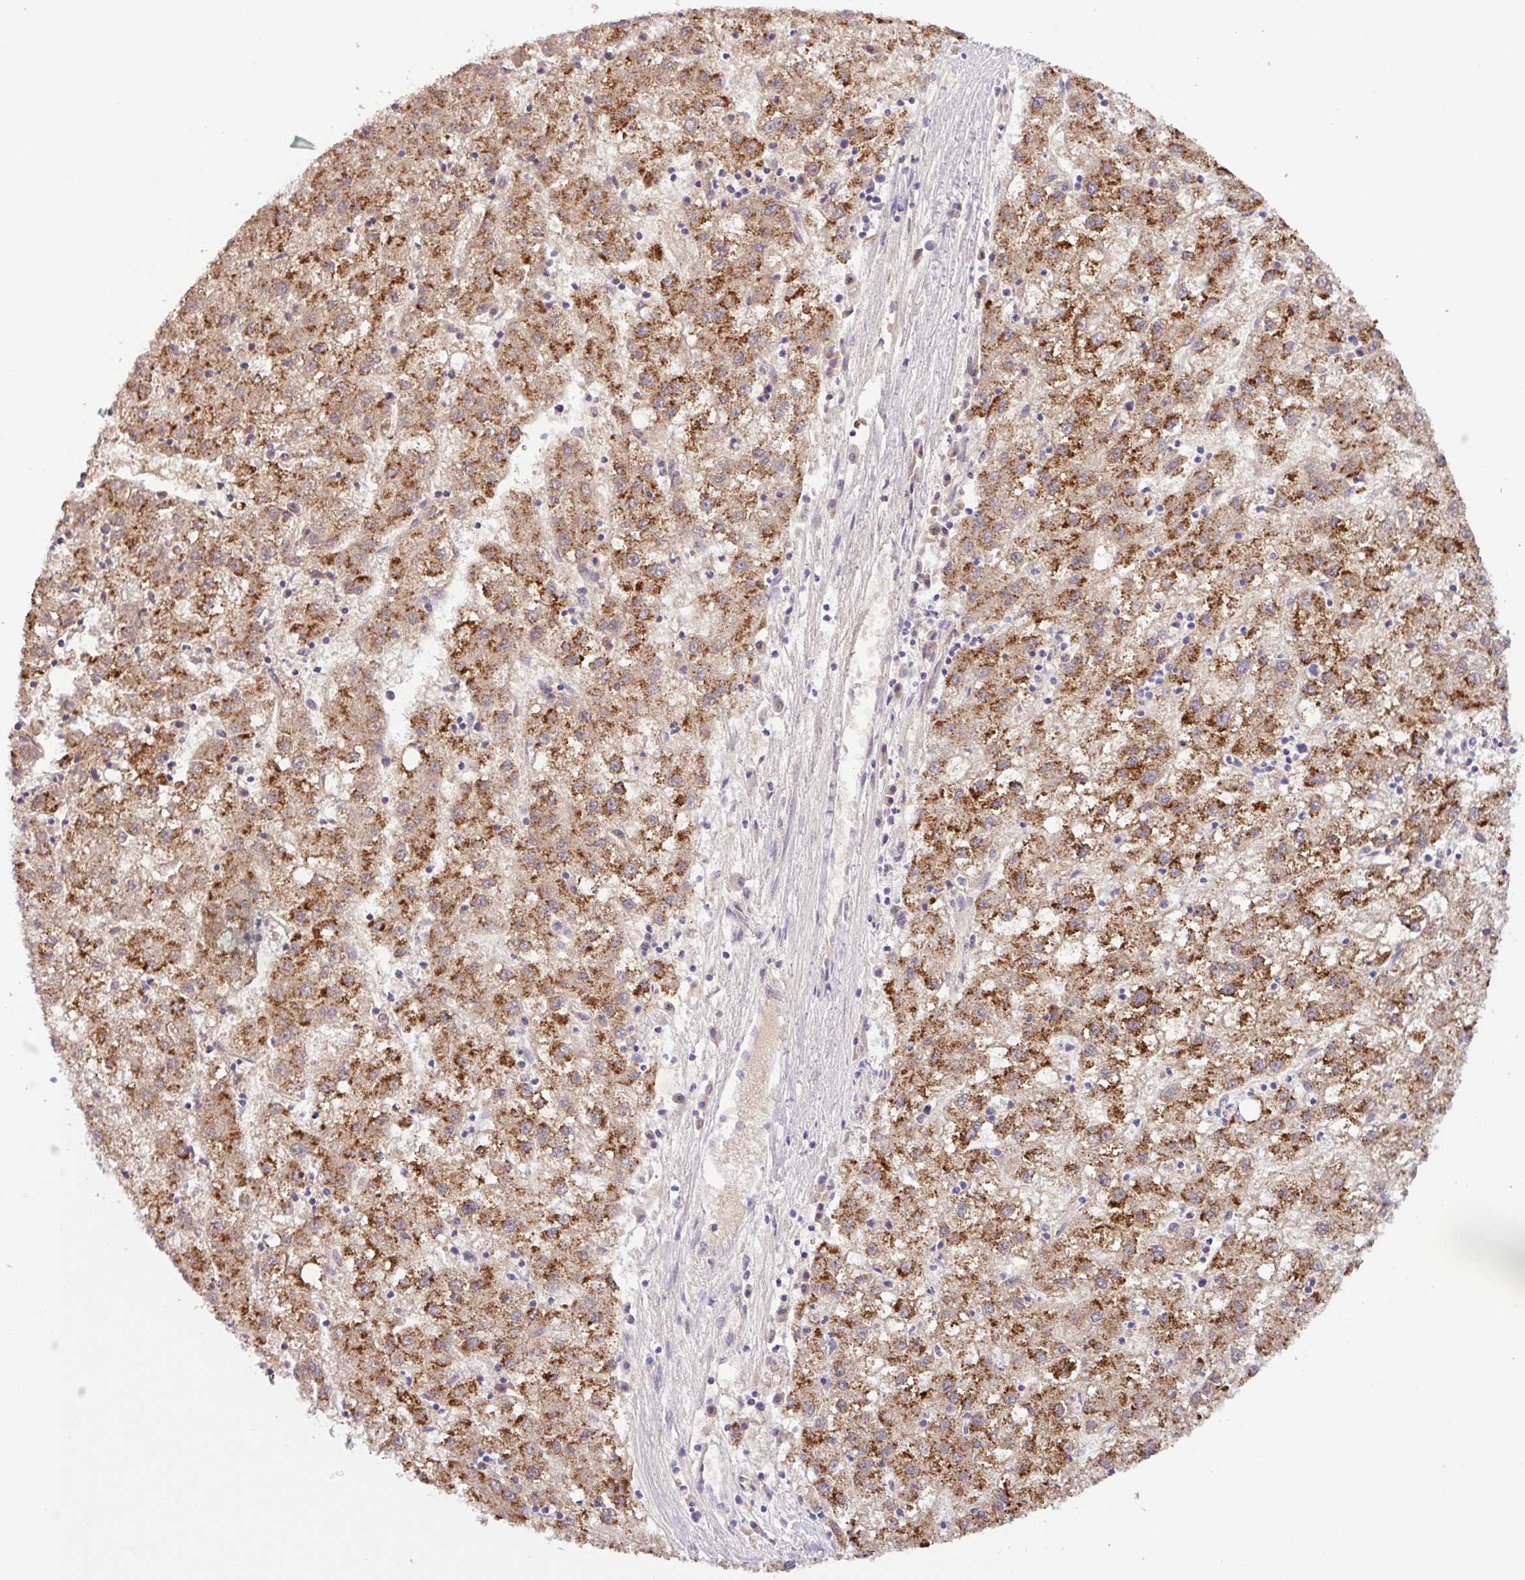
{"staining": {"intensity": "strong", "quantity": ">75%", "location": "cytoplasmic/membranous"}, "tissue": "liver cancer", "cell_type": "Tumor cells", "image_type": "cancer", "snomed": [{"axis": "morphology", "description": "Carcinoma, Hepatocellular, NOS"}, {"axis": "topography", "description": "Liver"}], "caption": "This photomicrograph exhibits IHC staining of human hepatocellular carcinoma (liver), with high strong cytoplasmic/membranous positivity in approximately >75% of tumor cells.", "gene": "TONSL", "patient": {"sex": "male", "age": 72}}